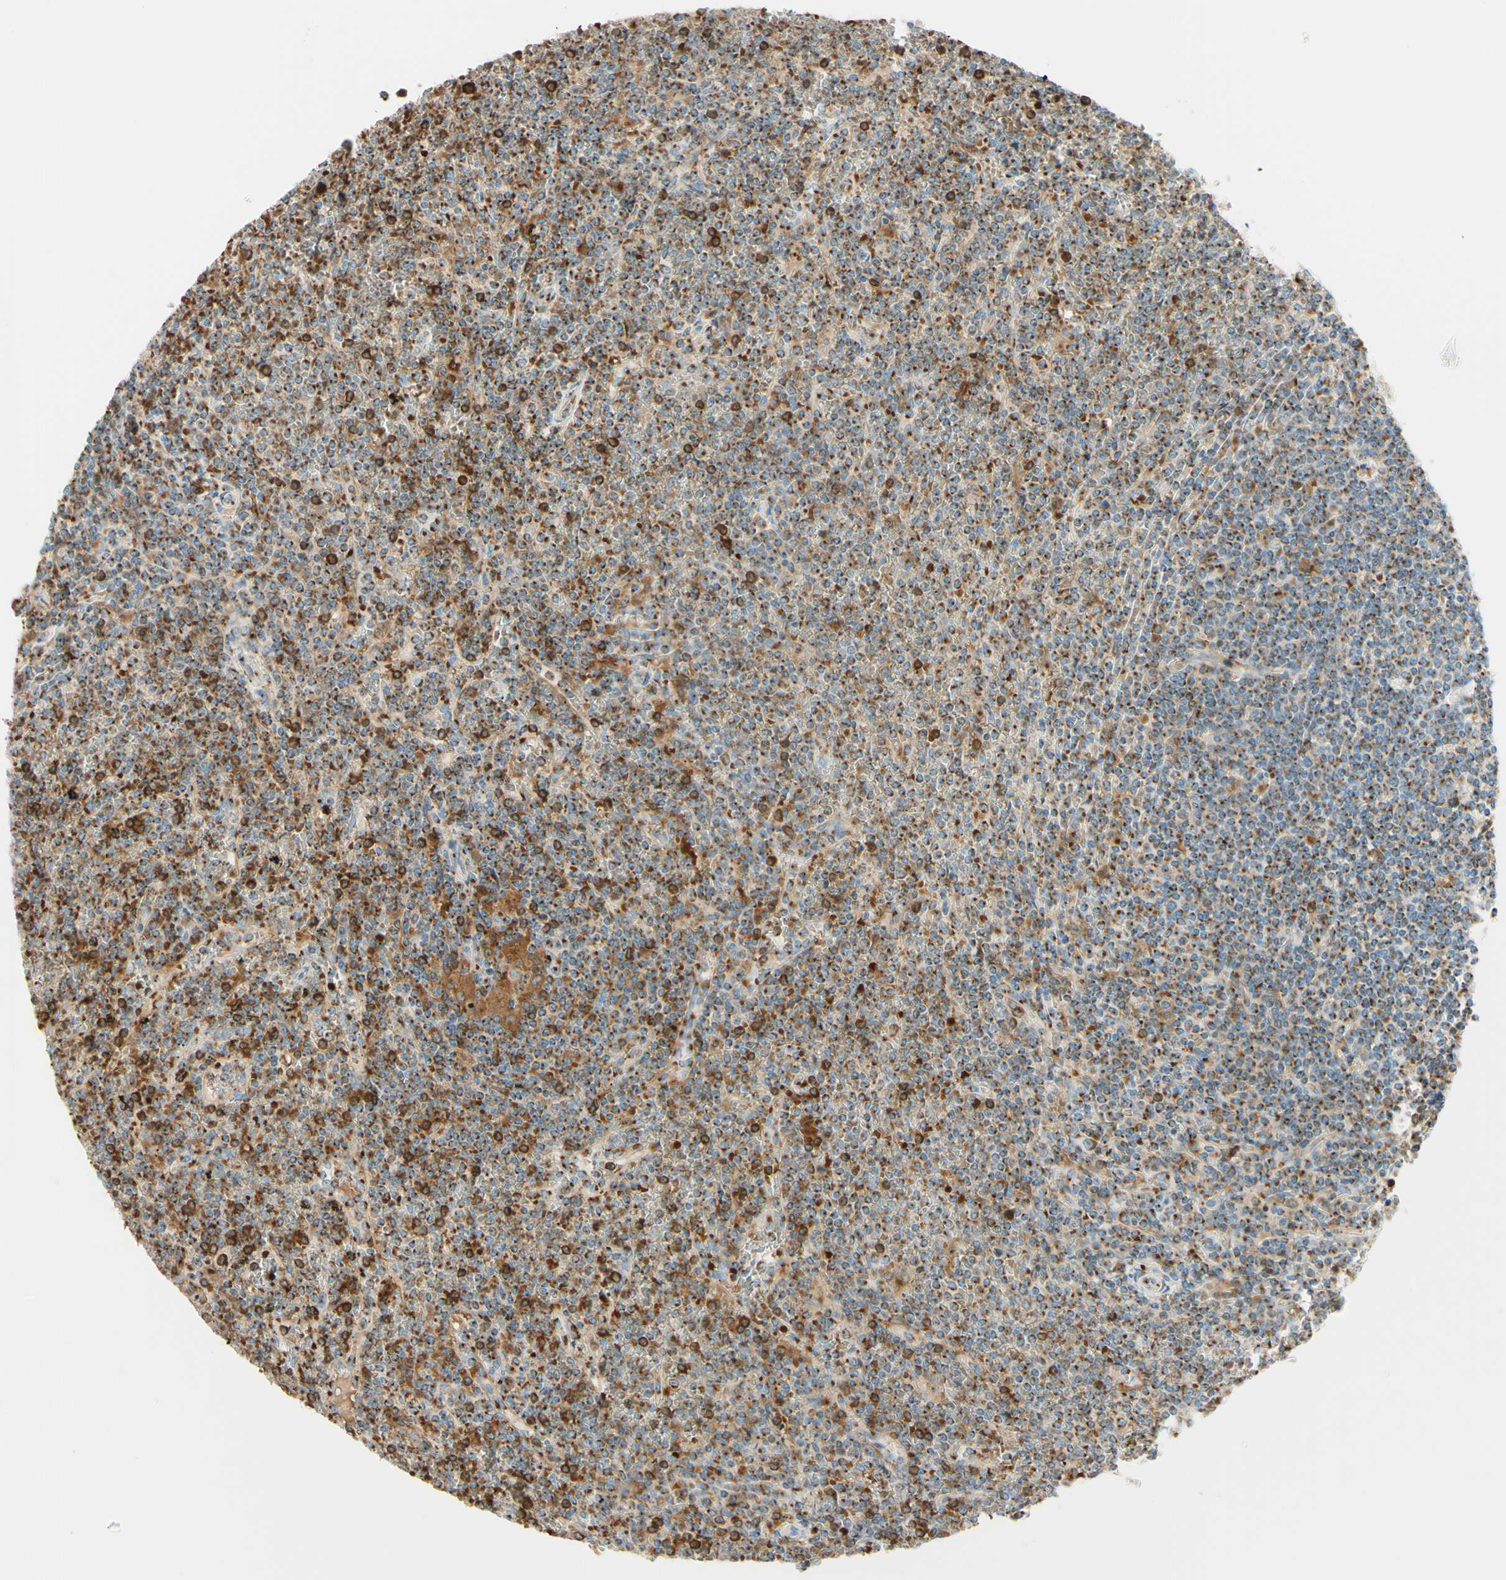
{"staining": {"intensity": "strong", "quantity": ">75%", "location": "cytoplasmic/membranous"}, "tissue": "lymphoma", "cell_type": "Tumor cells", "image_type": "cancer", "snomed": [{"axis": "morphology", "description": "Malignant lymphoma, non-Hodgkin's type, Low grade"}, {"axis": "topography", "description": "Spleen"}], "caption": "An IHC micrograph of tumor tissue is shown. Protein staining in brown labels strong cytoplasmic/membranous positivity in lymphoma within tumor cells.", "gene": "GOLGB1", "patient": {"sex": "female", "age": 19}}